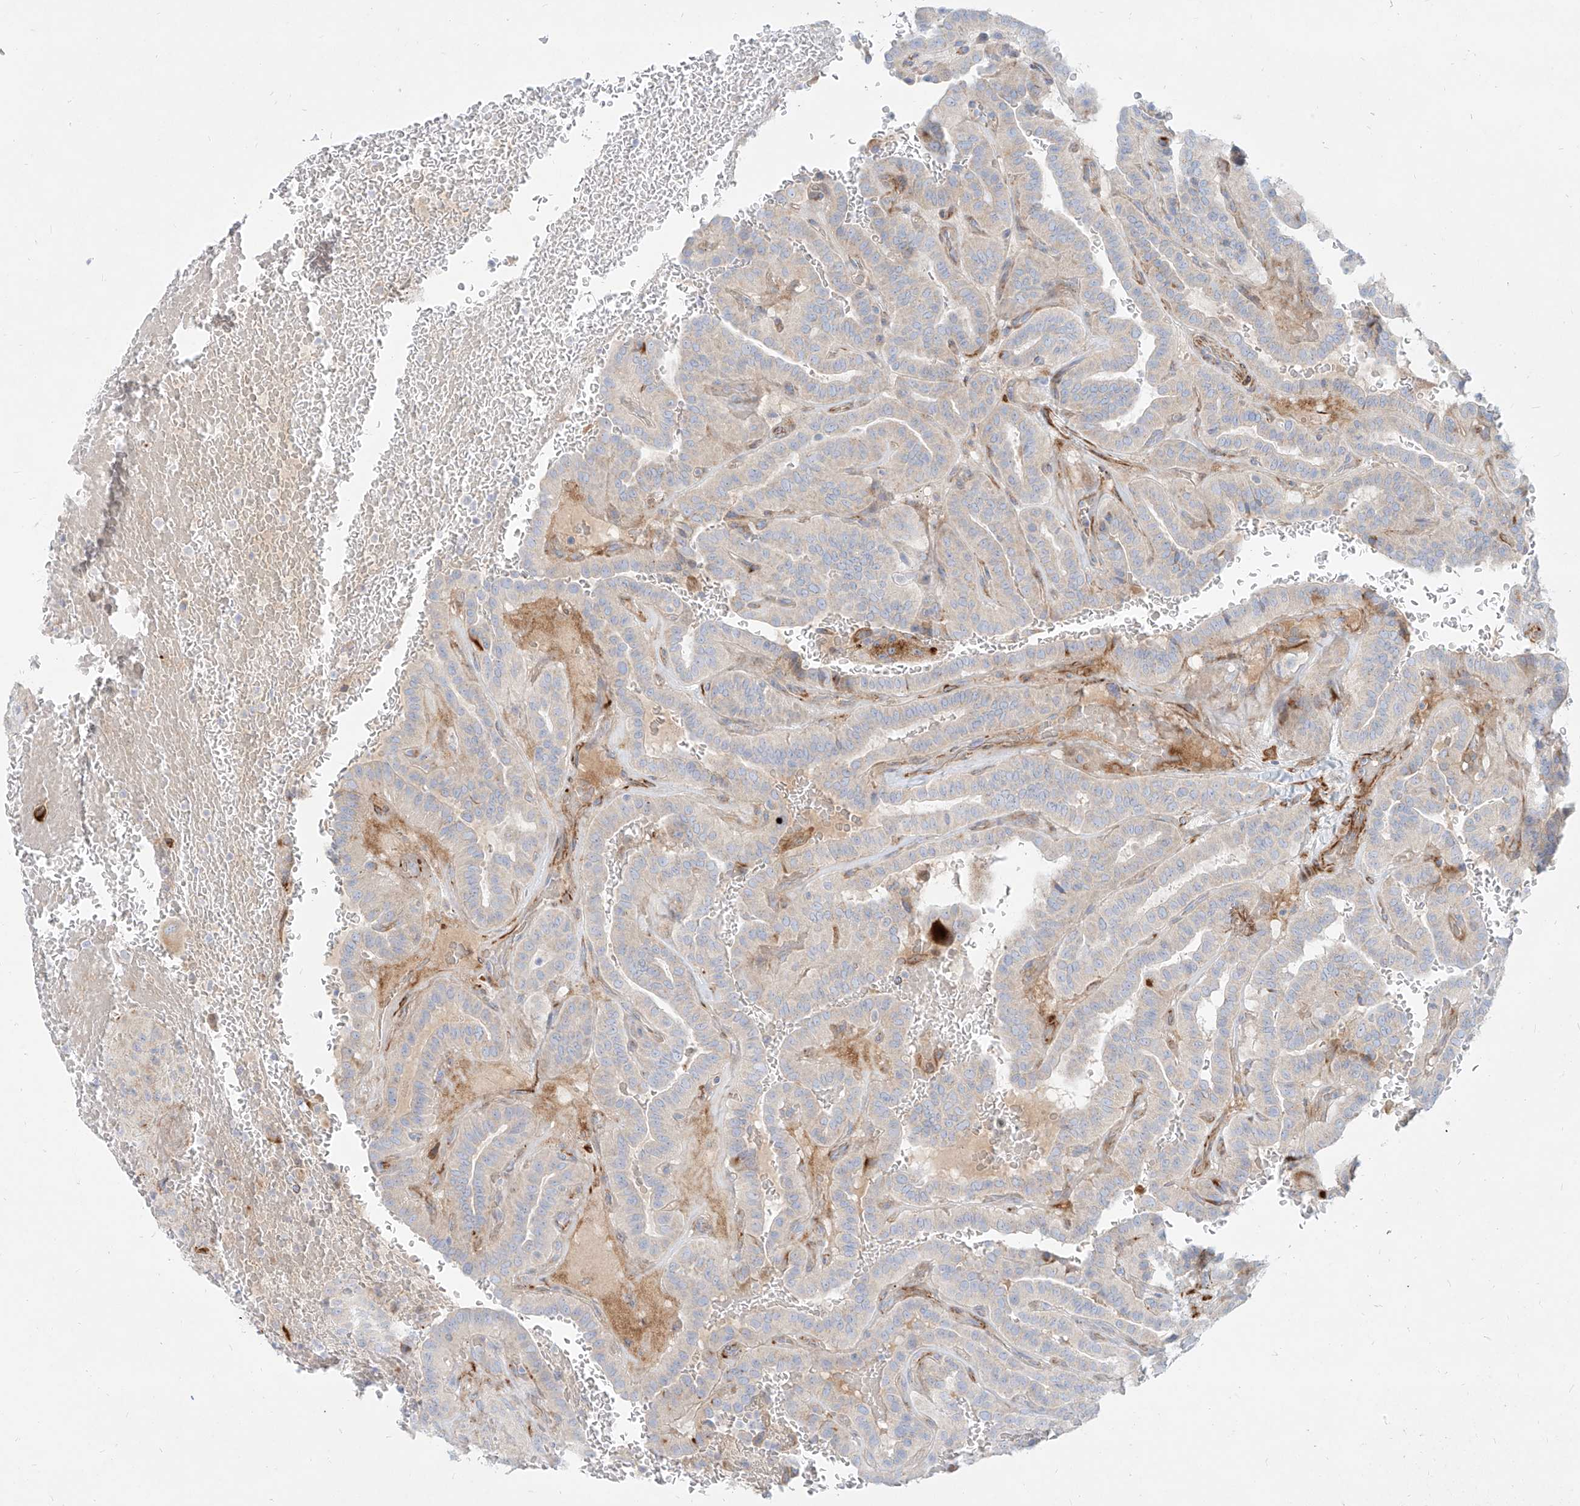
{"staining": {"intensity": "weak", "quantity": "25%-75%", "location": "cytoplasmic/membranous"}, "tissue": "thyroid cancer", "cell_type": "Tumor cells", "image_type": "cancer", "snomed": [{"axis": "morphology", "description": "Papillary adenocarcinoma, NOS"}, {"axis": "topography", "description": "Thyroid gland"}], "caption": "Human thyroid cancer stained for a protein (brown) demonstrates weak cytoplasmic/membranous positive staining in approximately 25%-75% of tumor cells.", "gene": "MTX2", "patient": {"sex": "male", "age": 77}}